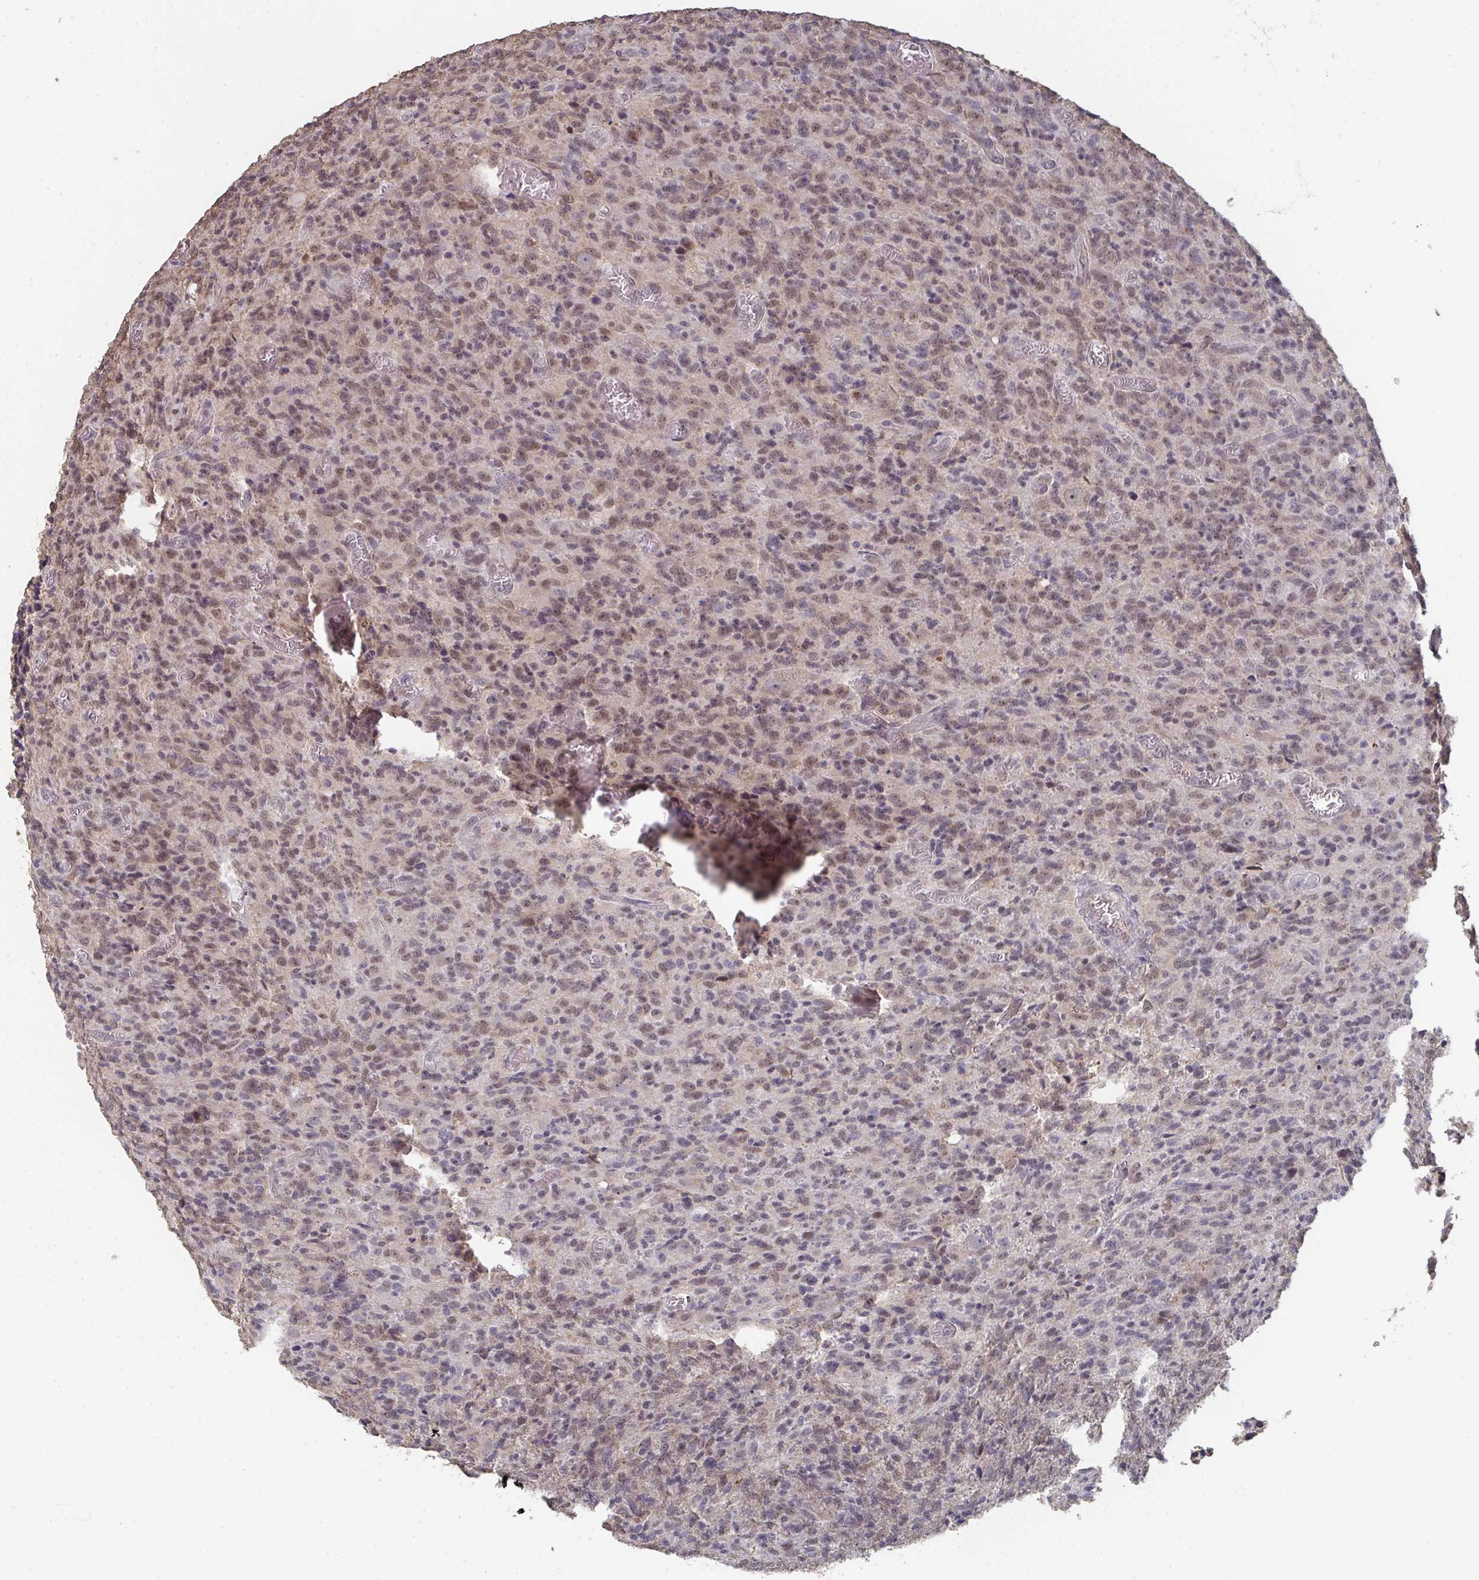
{"staining": {"intensity": "weak", "quantity": "25%-75%", "location": "nuclear"}, "tissue": "glioma", "cell_type": "Tumor cells", "image_type": "cancer", "snomed": [{"axis": "morphology", "description": "Glioma, malignant, High grade"}, {"axis": "topography", "description": "Brain"}], "caption": "Immunohistochemical staining of malignant glioma (high-grade) demonstrates weak nuclear protein staining in approximately 25%-75% of tumor cells. The staining is performed using DAB (3,3'-diaminobenzidine) brown chromogen to label protein expression. The nuclei are counter-stained blue using hematoxylin.", "gene": "LIX1", "patient": {"sex": "male", "age": 76}}